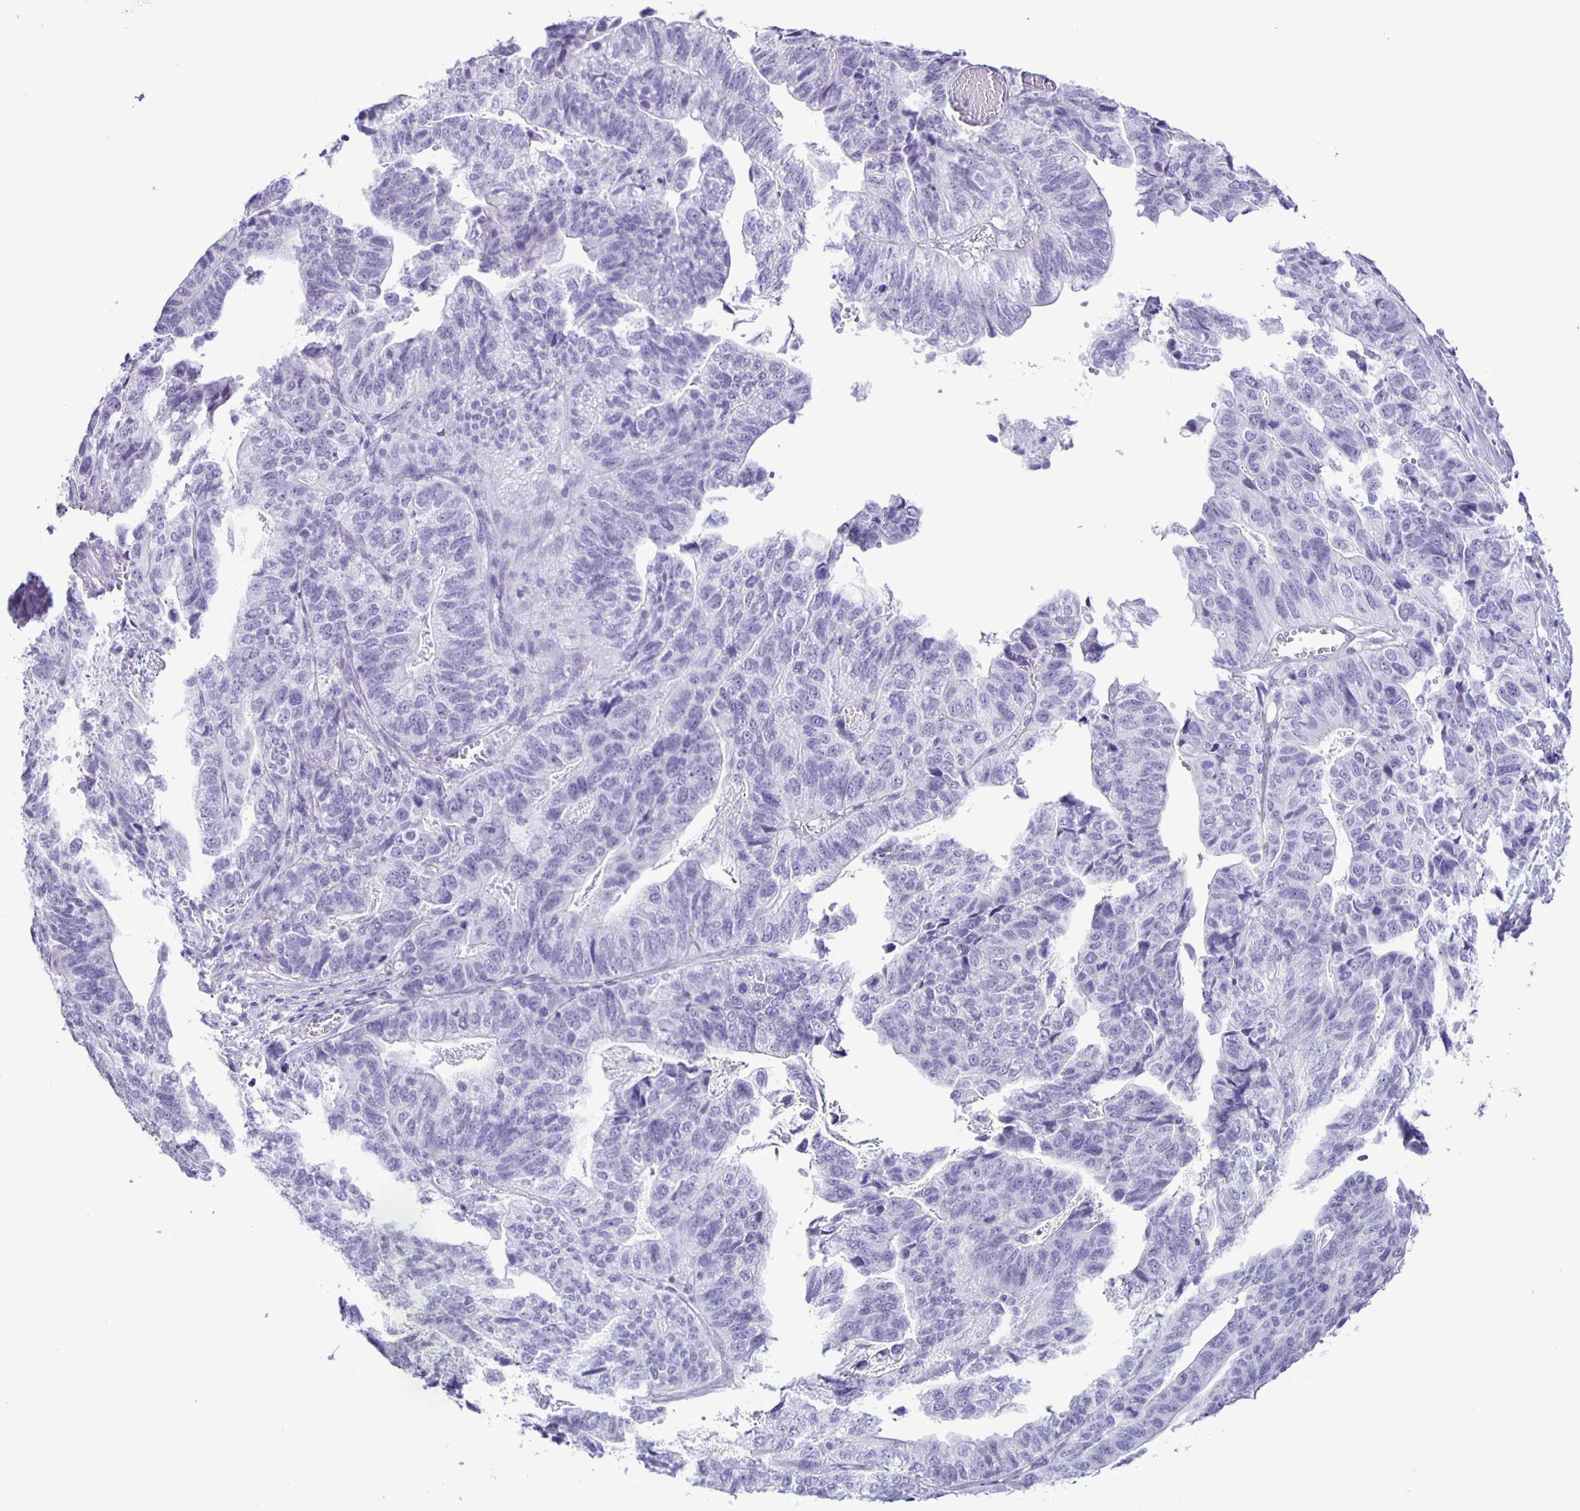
{"staining": {"intensity": "negative", "quantity": "none", "location": "none"}, "tissue": "stomach cancer", "cell_type": "Tumor cells", "image_type": "cancer", "snomed": [{"axis": "morphology", "description": "Adenocarcinoma, NOS"}, {"axis": "topography", "description": "Stomach, upper"}], "caption": "DAB immunohistochemical staining of stomach cancer (adenocarcinoma) displays no significant staining in tumor cells. The staining is performed using DAB brown chromogen with nuclei counter-stained in using hematoxylin.", "gene": "EZHIP", "patient": {"sex": "female", "age": 67}}